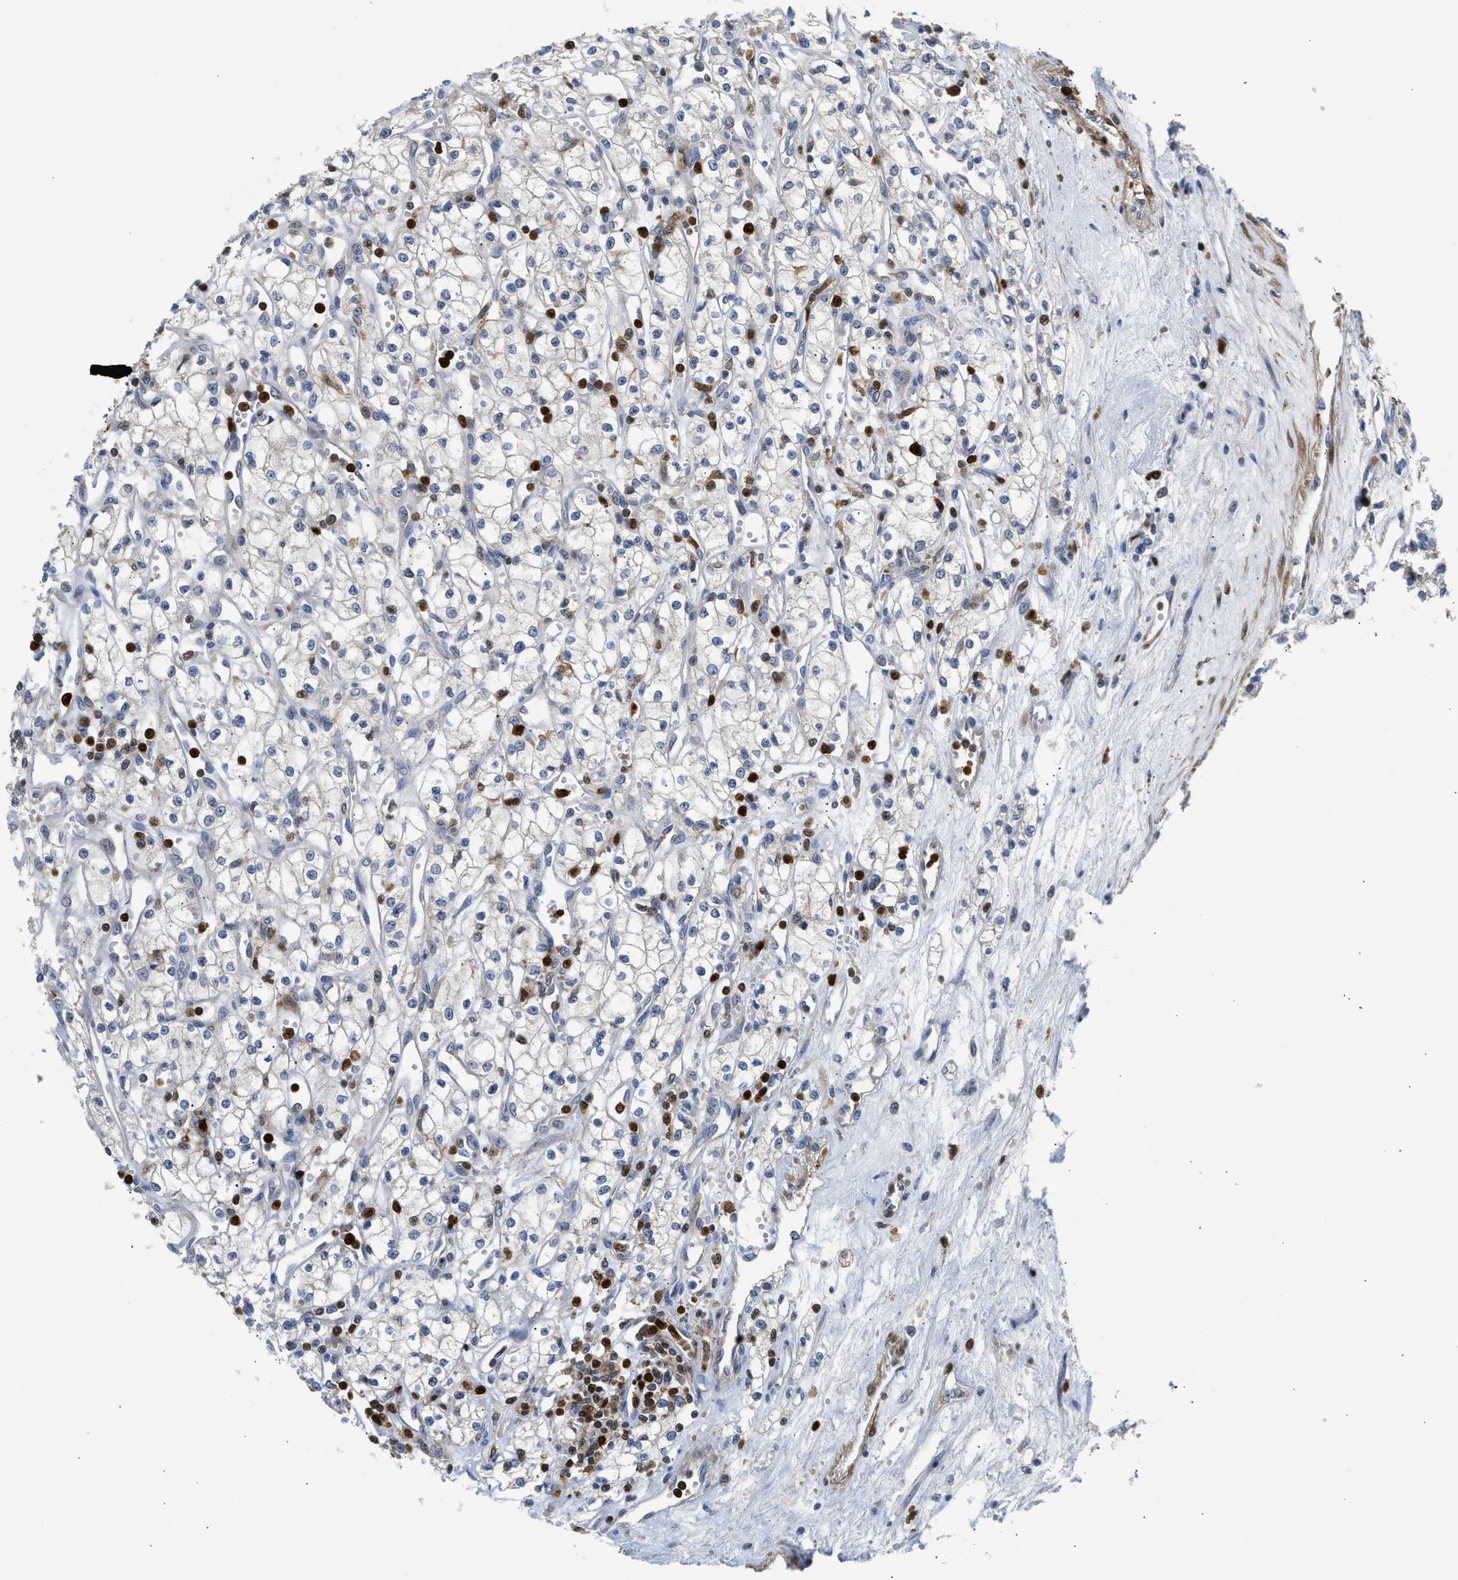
{"staining": {"intensity": "negative", "quantity": "none", "location": "none"}, "tissue": "renal cancer", "cell_type": "Tumor cells", "image_type": "cancer", "snomed": [{"axis": "morphology", "description": "Adenocarcinoma, NOS"}, {"axis": "topography", "description": "Kidney"}], "caption": "Immunohistochemistry image of neoplastic tissue: renal cancer stained with DAB shows no significant protein positivity in tumor cells.", "gene": "SLIT2", "patient": {"sex": "male", "age": 59}}